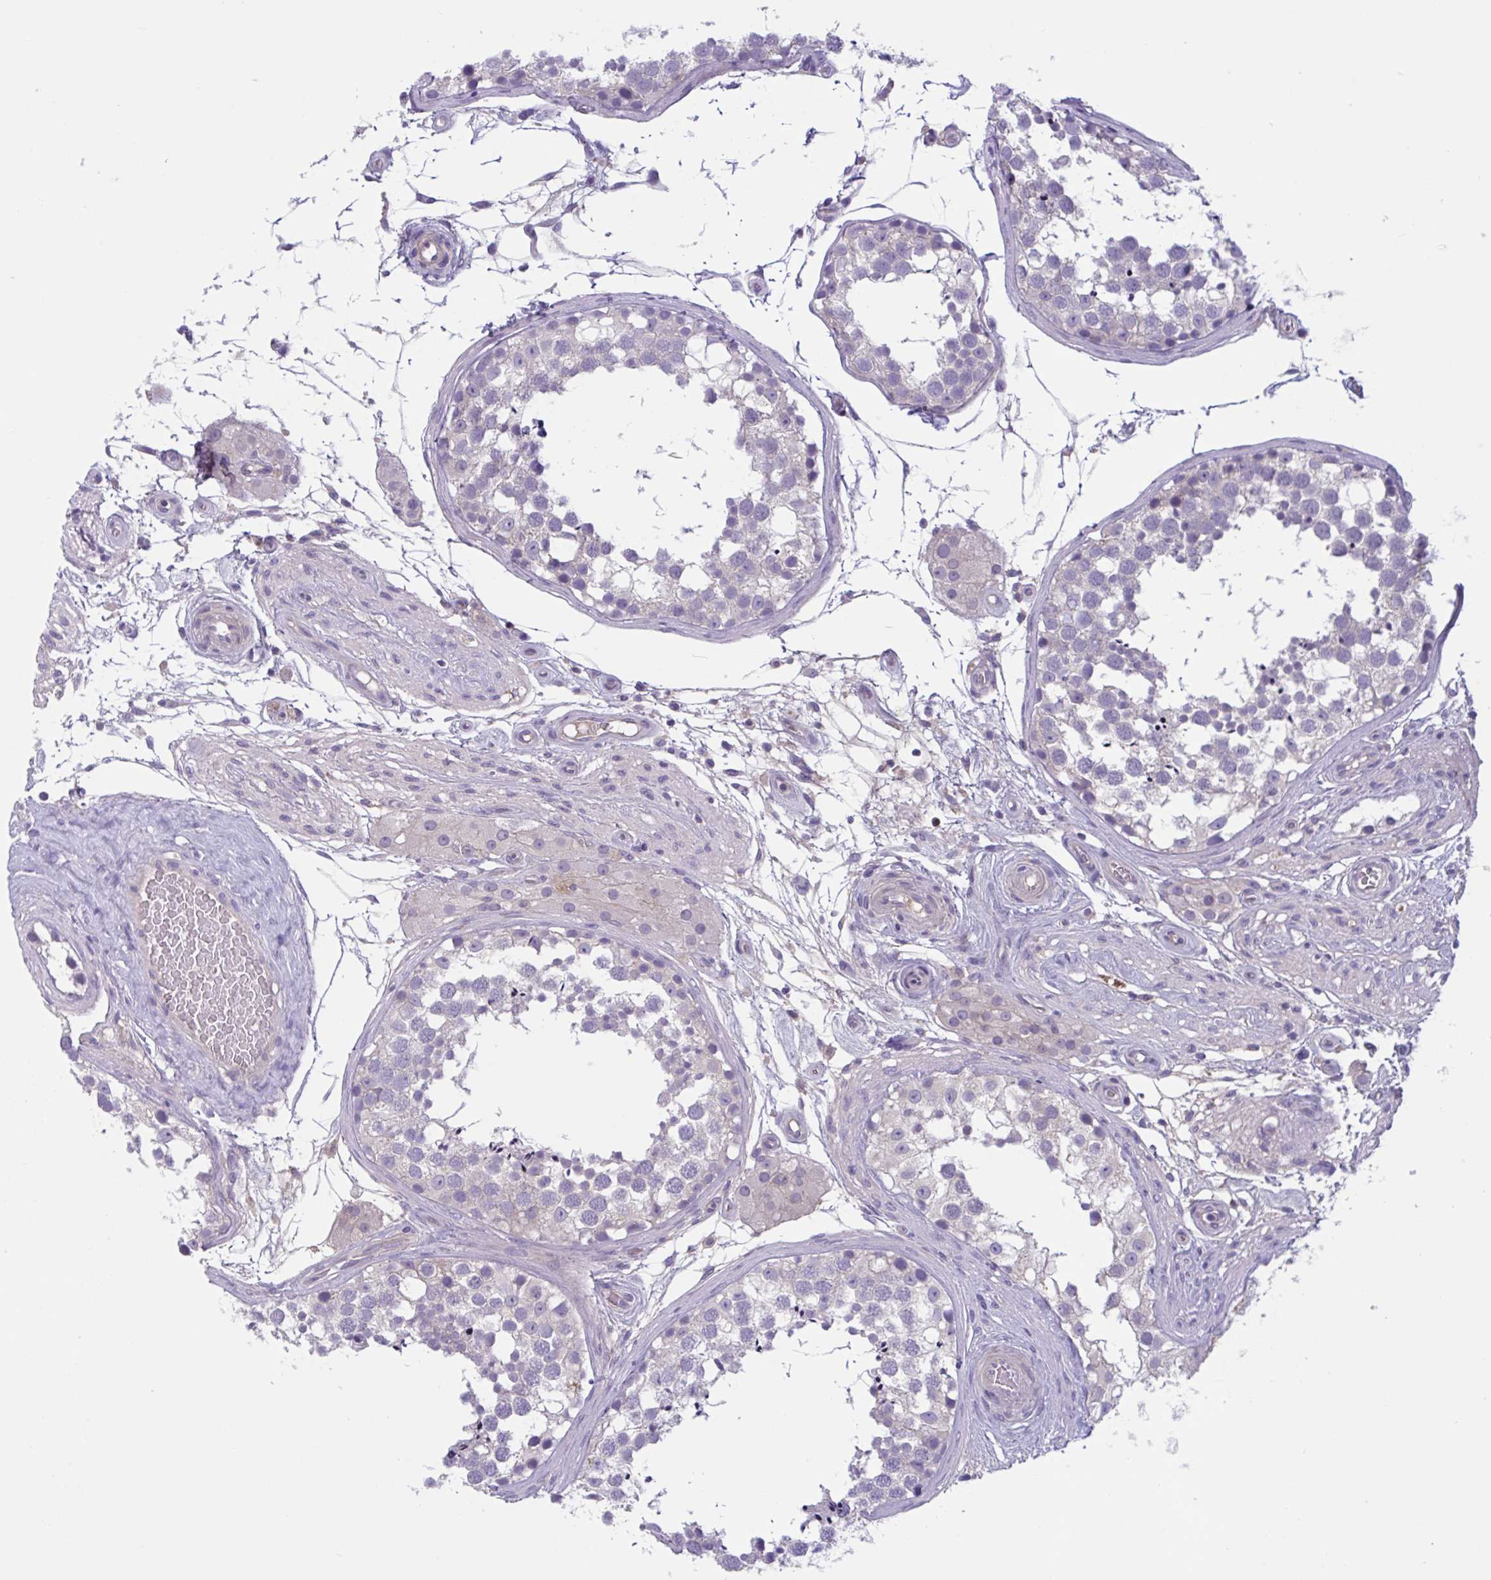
{"staining": {"intensity": "negative", "quantity": "none", "location": "none"}, "tissue": "testis", "cell_type": "Cells in seminiferous ducts", "image_type": "normal", "snomed": [{"axis": "morphology", "description": "Normal tissue, NOS"}, {"axis": "morphology", "description": "Seminoma, NOS"}, {"axis": "topography", "description": "Testis"}], "caption": "Immunohistochemistry photomicrograph of benign testis: testis stained with DAB (3,3'-diaminobenzidine) displays no significant protein staining in cells in seminiferous ducts.", "gene": "TTC7B", "patient": {"sex": "male", "age": 65}}